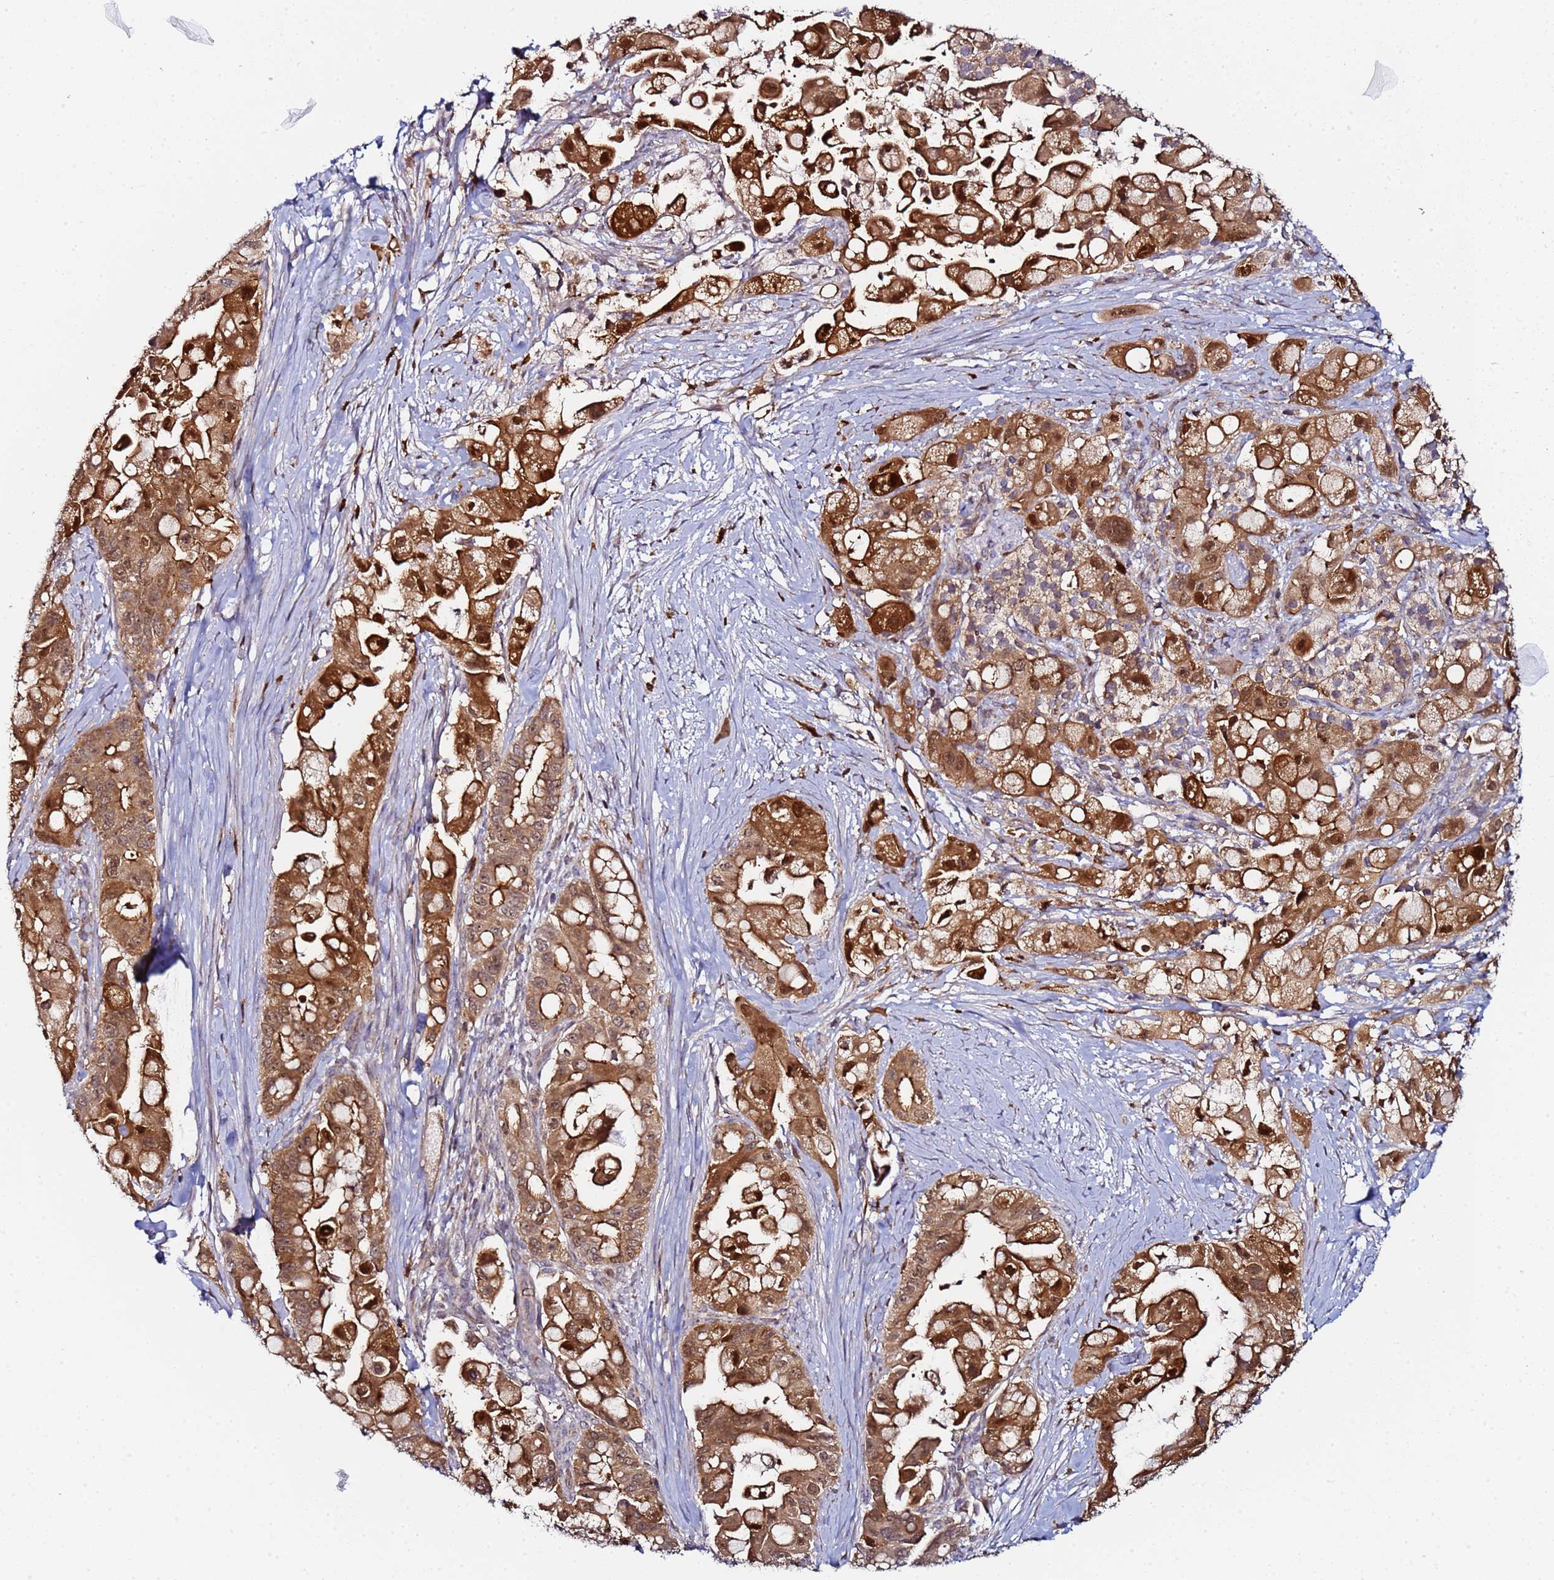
{"staining": {"intensity": "strong", "quantity": ">75%", "location": "cytoplasmic/membranous,nuclear"}, "tissue": "pancreatic cancer", "cell_type": "Tumor cells", "image_type": "cancer", "snomed": [{"axis": "morphology", "description": "Adenocarcinoma, NOS"}, {"axis": "topography", "description": "Pancreas"}], "caption": "Immunohistochemistry (IHC) of pancreatic cancer shows high levels of strong cytoplasmic/membranous and nuclear positivity in about >75% of tumor cells. Using DAB (brown) and hematoxylin (blue) stains, captured at high magnification using brightfield microscopy.", "gene": "CCDC127", "patient": {"sex": "male", "age": 68}}